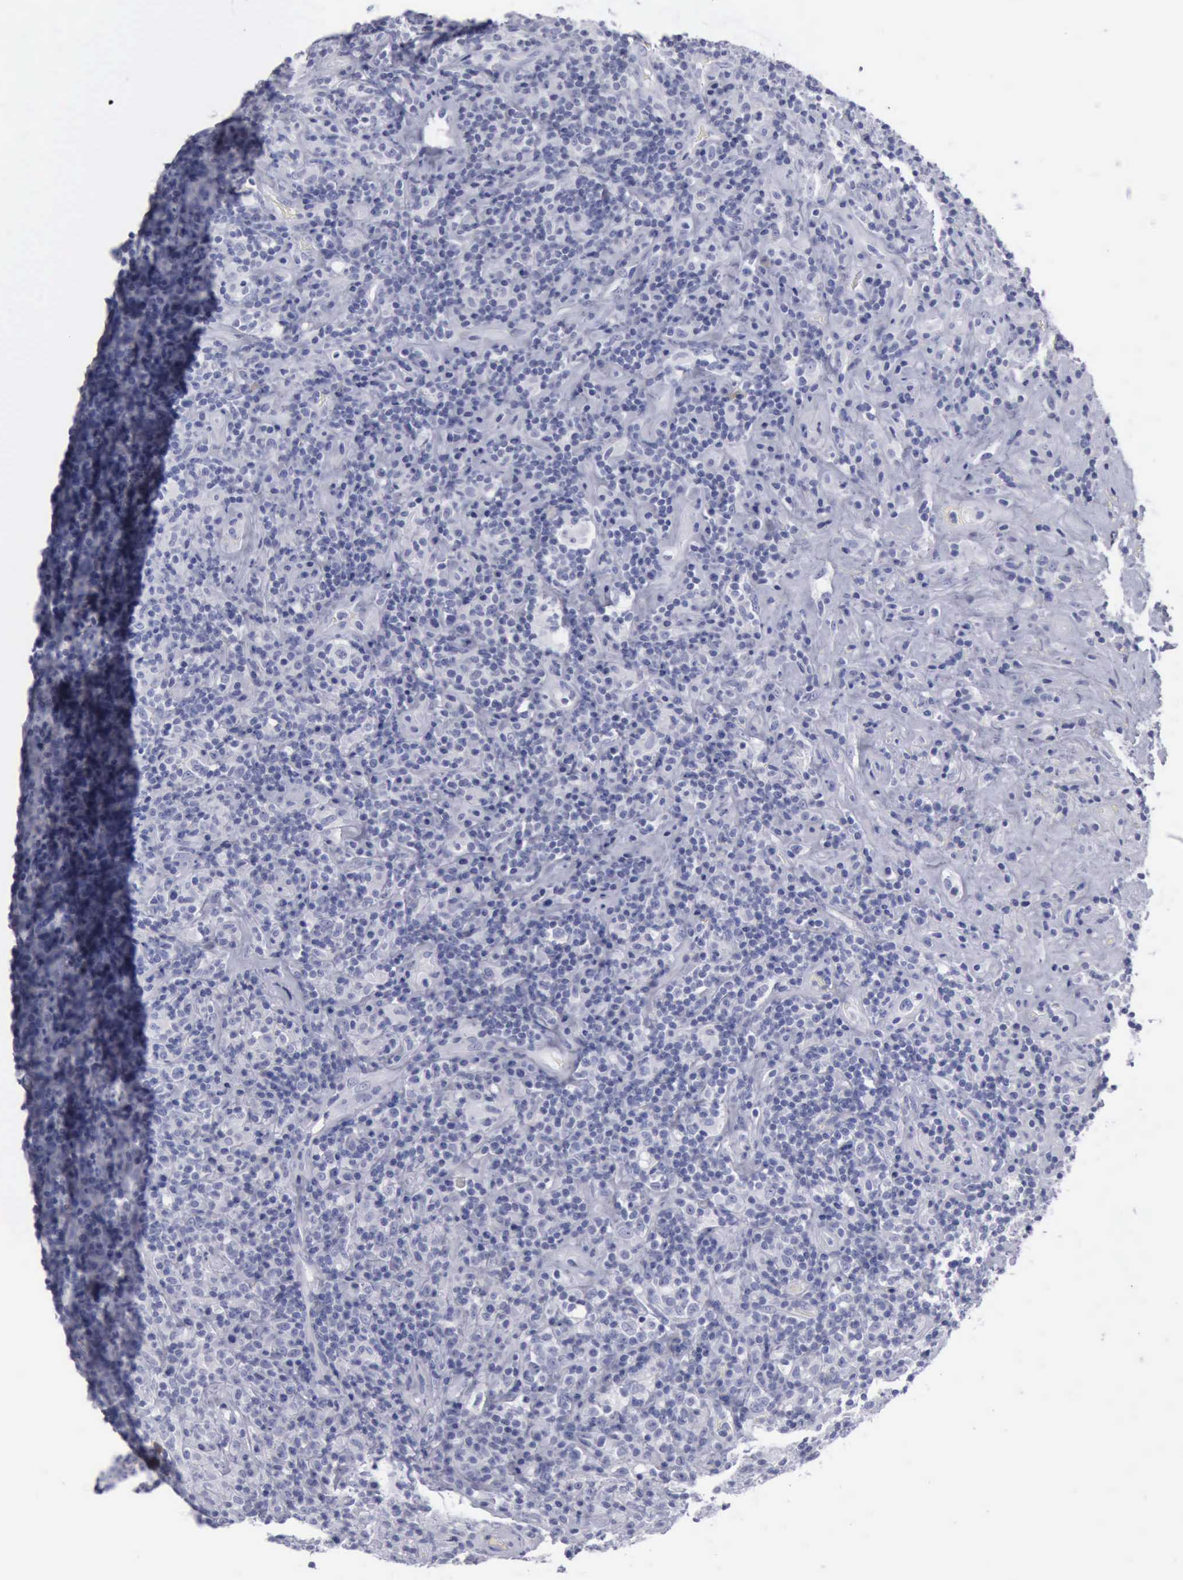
{"staining": {"intensity": "negative", "quantity": "none", "location": "none"}, "tissue": "lymphoma", "cell_type": "Tumor cells", "image_type": "cancer", "snomed": [{"axis": "morphology", "description": "Hodgkin's disease, NOS"}, {"axis": "topography", "description": "Lymph node"}], "caption": "Immunohistochemistry histopathology image of neoplastic tissue: lymphoma stained with DAB displays no significant protein expression in tumor cells. The staining was performed using DAB to visualize the protein expression in brown, while the nuclei were stained in blue with hematoxylin (Magnification: 20x).", "gene": "KRT13", "patient": {"sex": "male", "age": 46}}